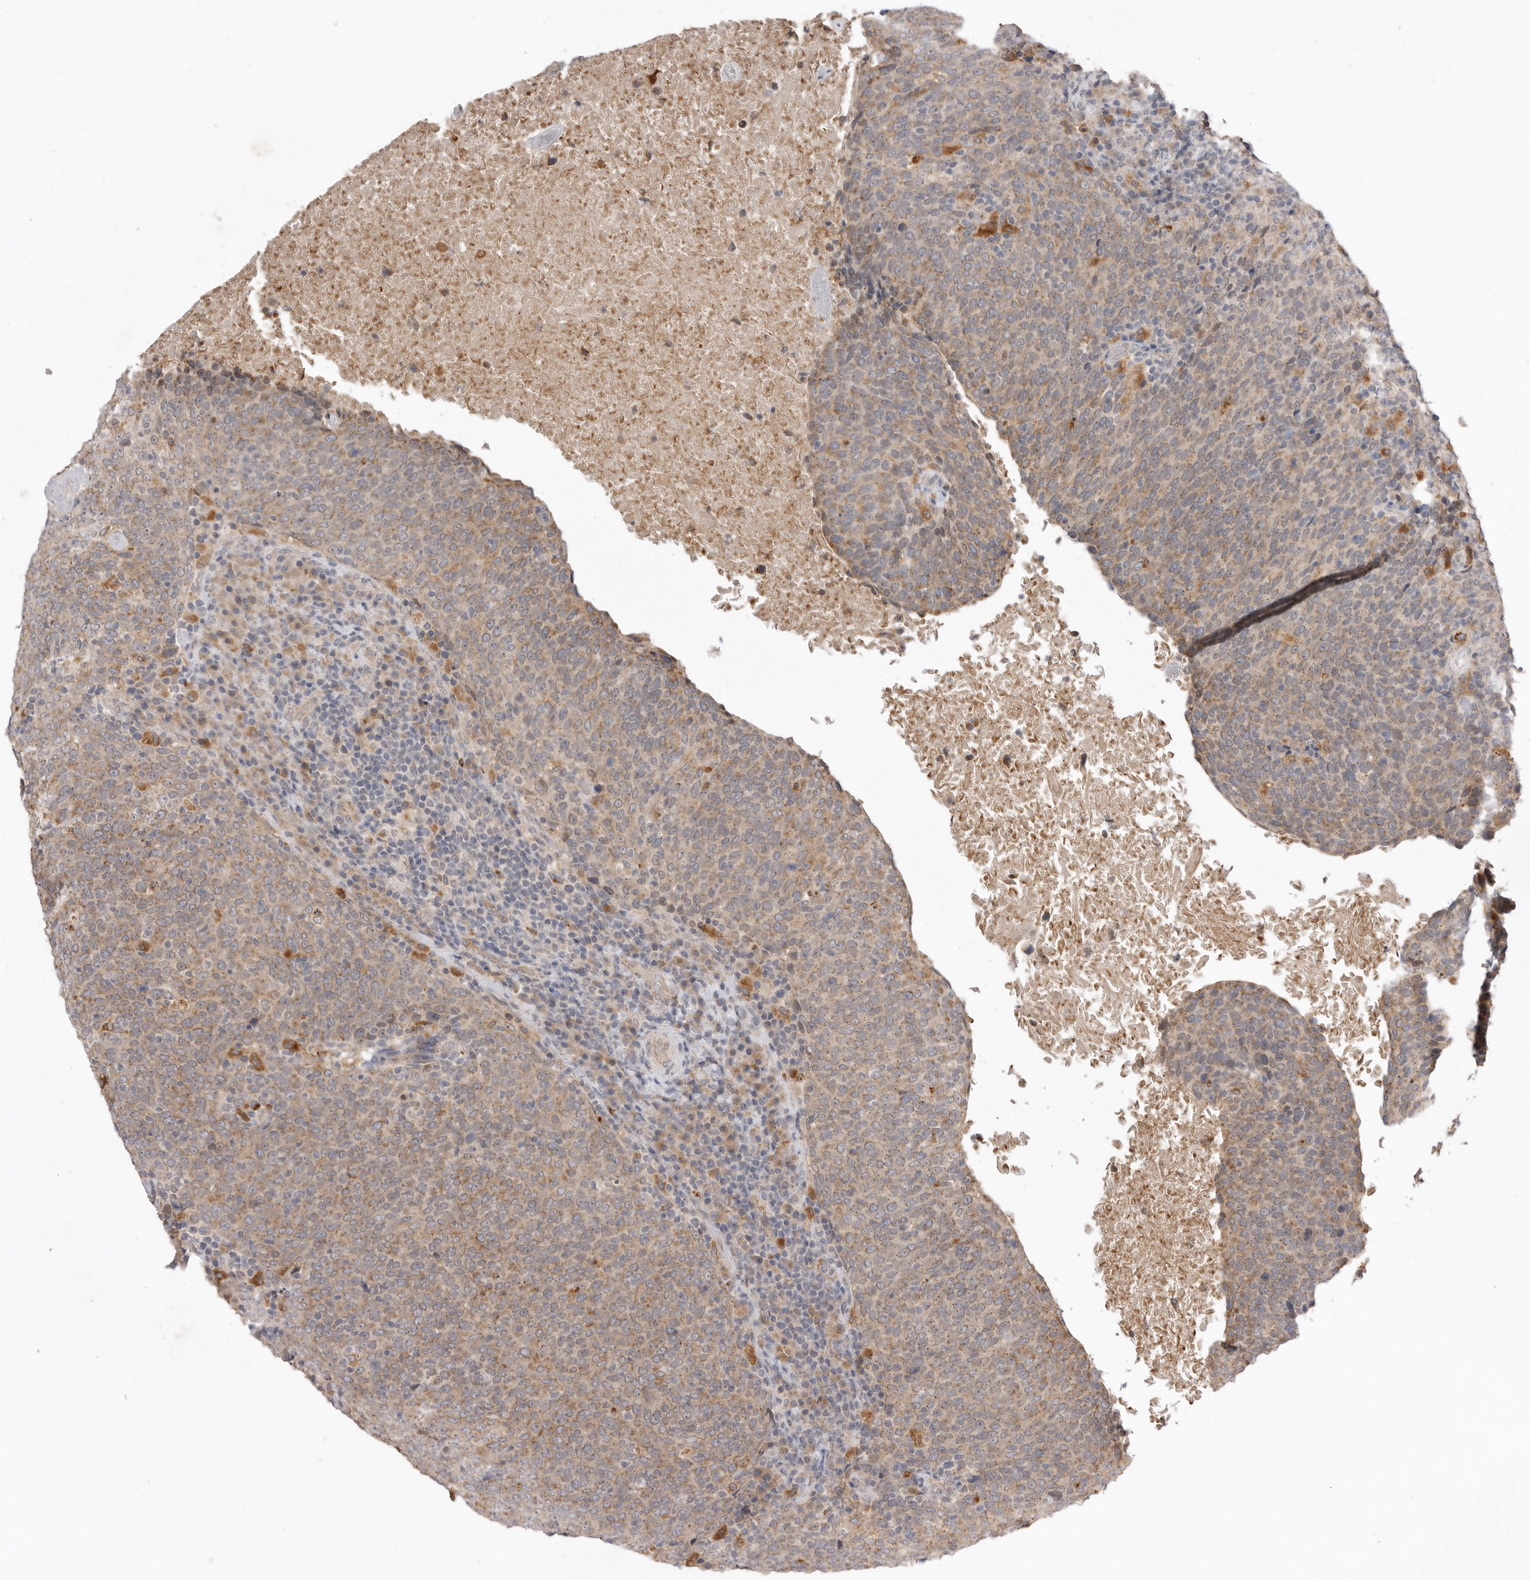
{"staining": {"intensity": "weak", "quantity": ">75%", "location": "cytoplasmic/membranous"}, "tissue": "head and neck cancer", "cell_type": "Tumor cells", "image_type": "cancer", "snomed": [{"axis": "morphology", "description": "Squamous cell carcinoma, NOS"}, {"axis": "morphology", "description": "Squamous cell carcinoma, metastatic, NOS"}, {"axis": "topography", "description": "Lymph node"}, {"axis": "topography", "description": "Head-Neck"}], "caption": "Immunohistochemistry micrograph of human head and neck cancer stained for a protein (brown), which exhibits low levels of weak cytoplasmic/membranous staining in about >75% of tumor cells.", "gene": "TLR3", "patient": {"sex": "male", "age": 62}}